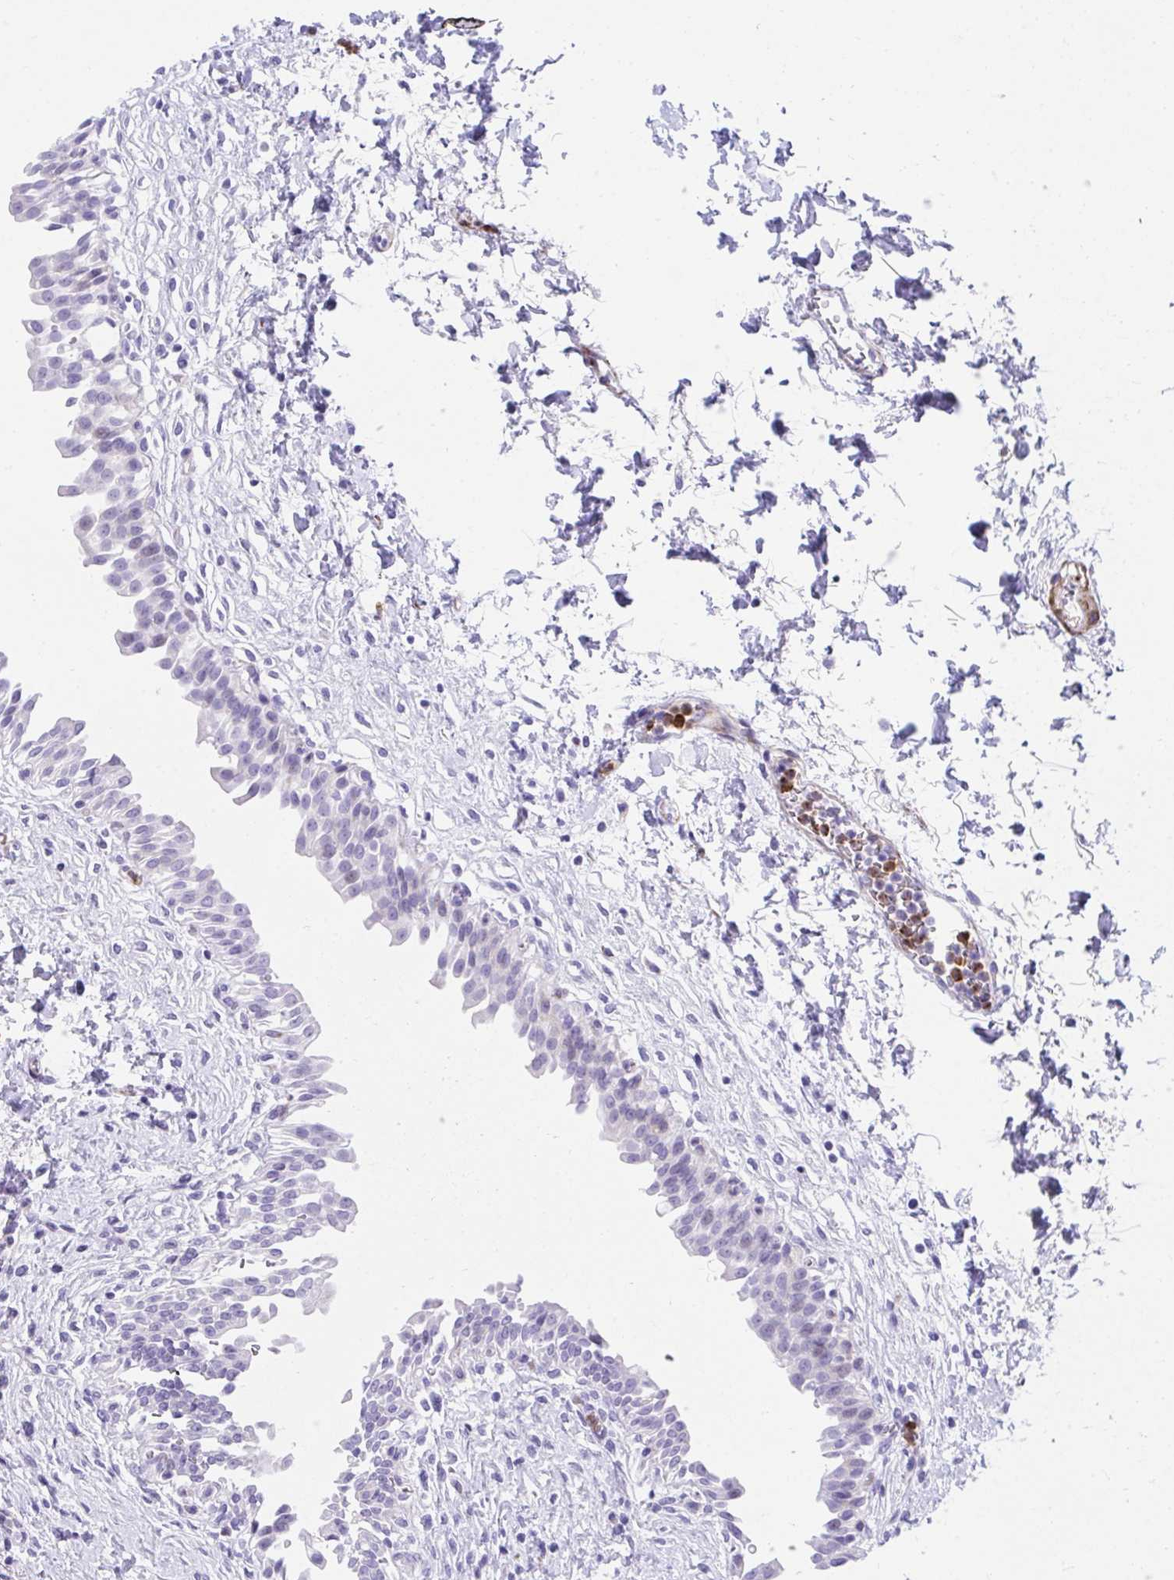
{"staining": {"intensity": "negative", "quantity": "none", "location": "none"}, "tissue": "urinary bladder", "cell_type": "Urothelial cells", "image_type": "normal", "snomed": [{"axis": "morphology", "description": "Normal tissue, NOS"}, {"axis": "topography", "description": "Urinary bladder"}], "caption": "DAB immunohistochemical staining of benign urinary bladder exhibits no significant staining in urothelial cells. Nuclei are stained in blue.", "gene": "CSTB", "patient": {"sex": "male", "age": 37}}